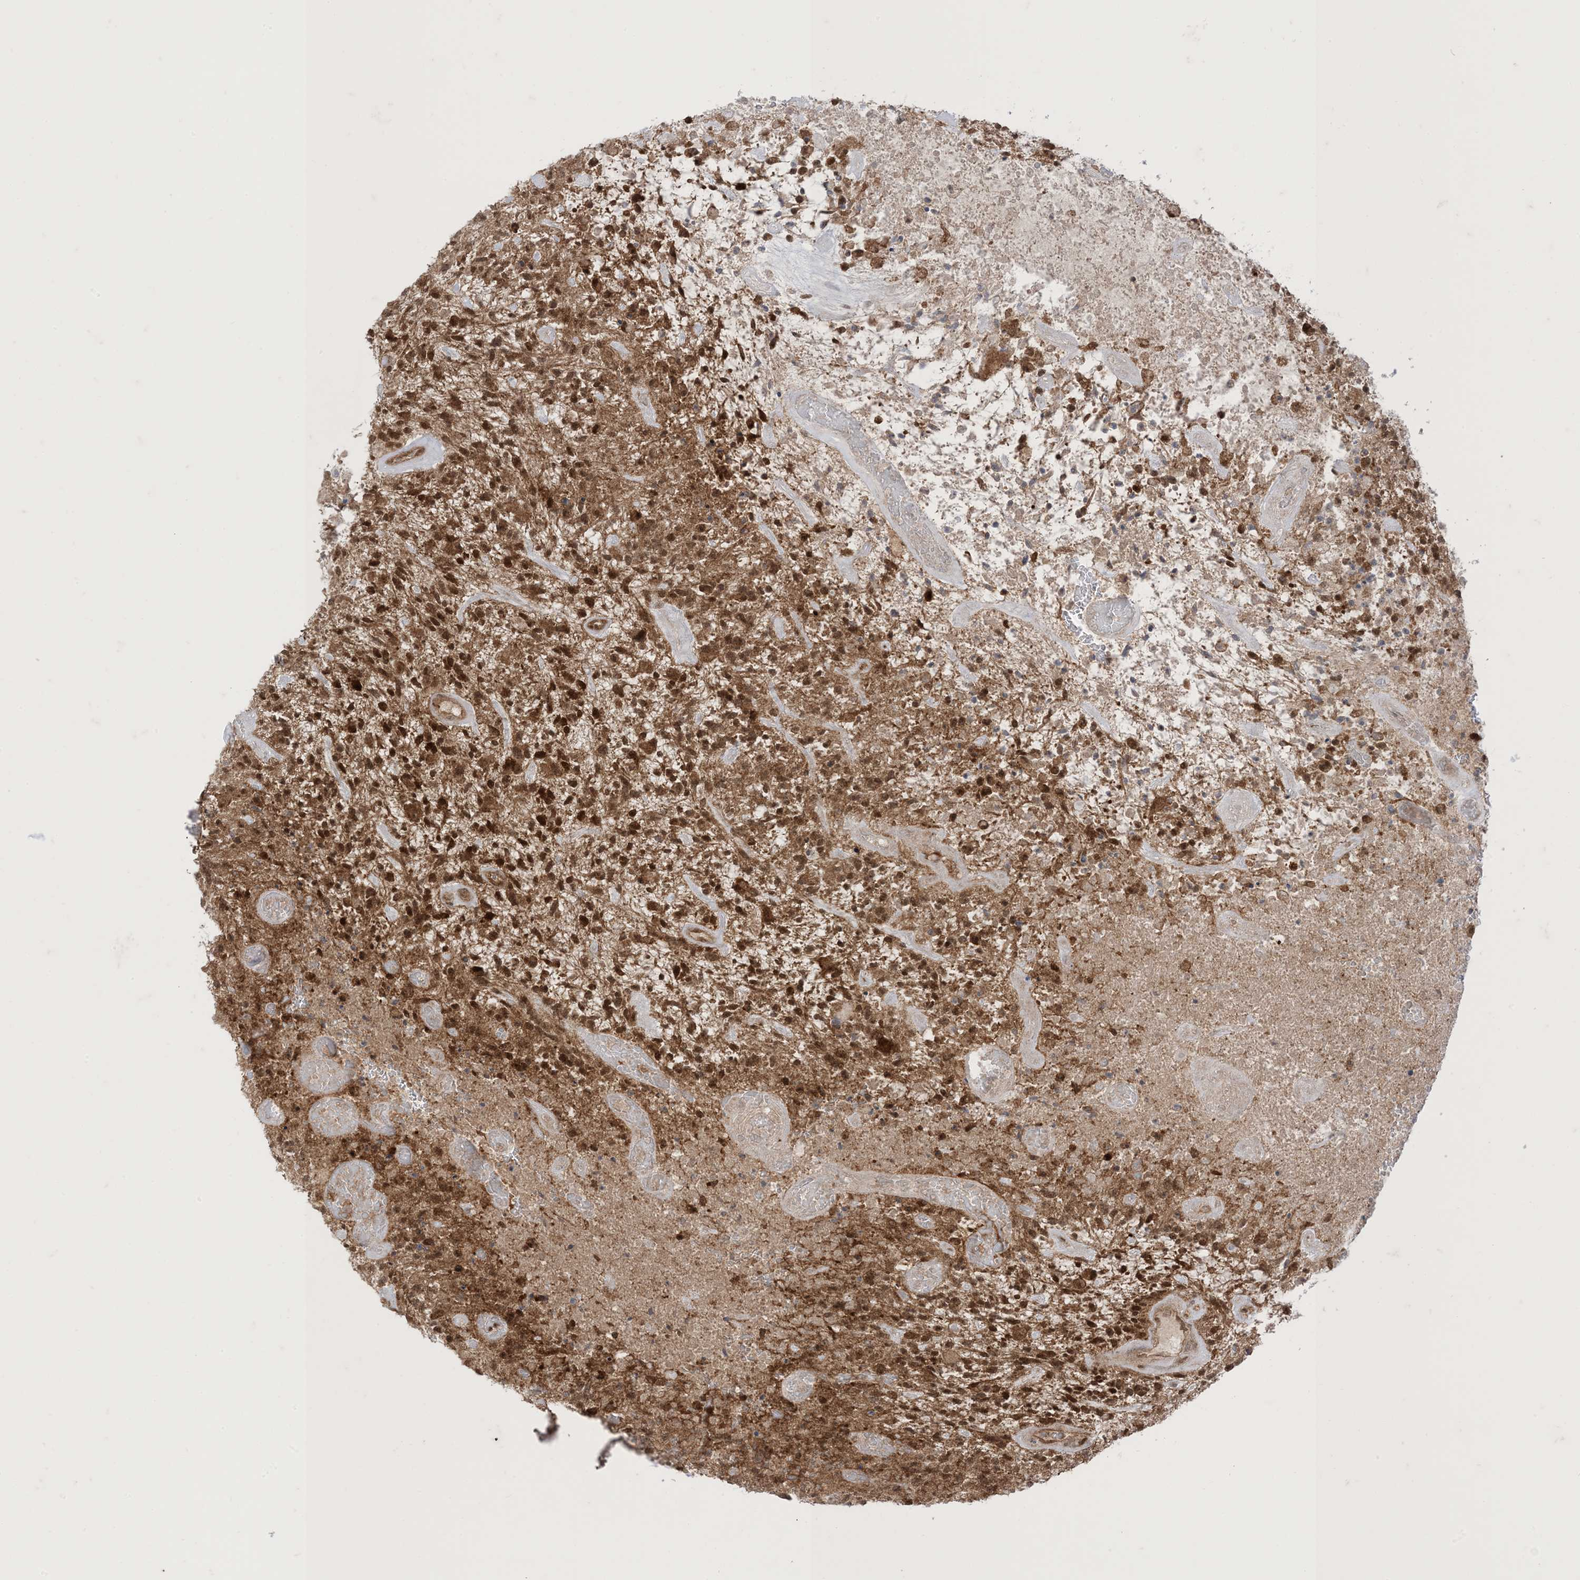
{"staining": {"intensity": "strong", "quantity": ">75%", "location": "cytoplasmic/membranous,nuclear"}, "tissue": "glioma", "cell_type": "Tumor cells", "image_type": "cancer", "snomed": [{"axis": "morphology", "description": "Glioma, malignant, High grade"}, {"axis": "topography", "description": "Brain"}], "caption": "This histopathology image reveals malignant glioma (high-grade) stained with IHC to label a protein in brown. The cytoplasmic/membranous and nuclear of tumor cells show strong positivity for the protein. Nuclei are counter-stained blue.", "gene": "PTPA", "patient": {"sex": "male", "age": 47}}